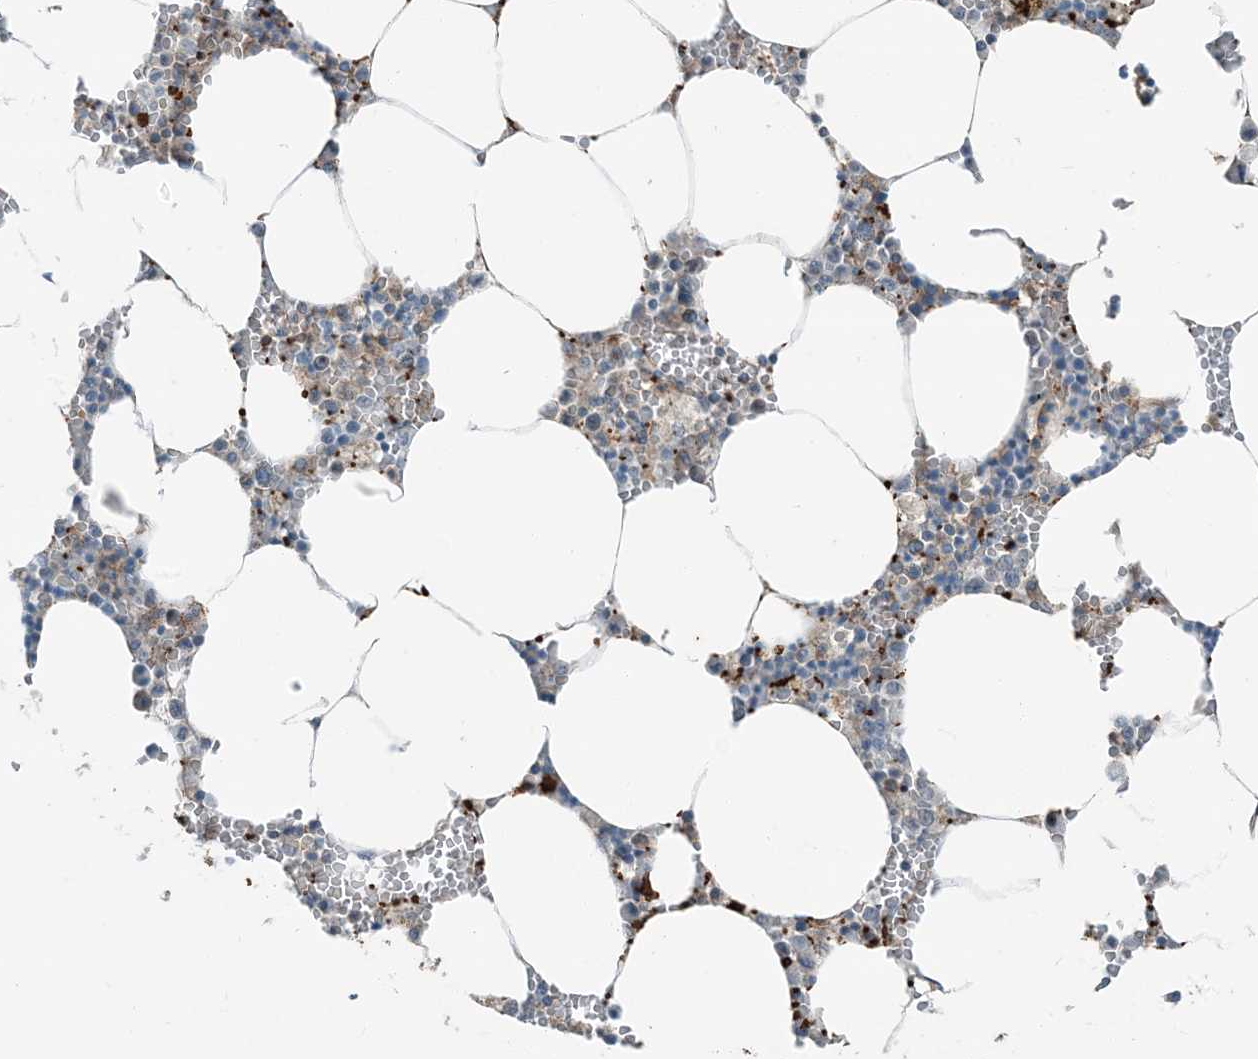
{"staining": {"intensity": "strong", "quantity": "<25%", "location": "cytoplasmic/membranous"}, "tissue": "bone marrow", "cell_type": "Hematopoietic cells", "image_type": "normal", "snomed": [{"axis": "morphology", "description": "Normal tissue, NOS"}, {"axis": "topography", "description": "Bone marrow"}], "caption": "High-magnification brightfield microscopy of benign bone marrow stained with DAB (3,3'-diaminobenzidine) (brown) and counterstained with hematoxylin (blue). hematopoietic cells exhibit strong cytoplasmic/membranous positivity is identified in approximately<25% of cells.", "gene": "APOBEC3C", "patient": {"sex": "male", "age": 70}}